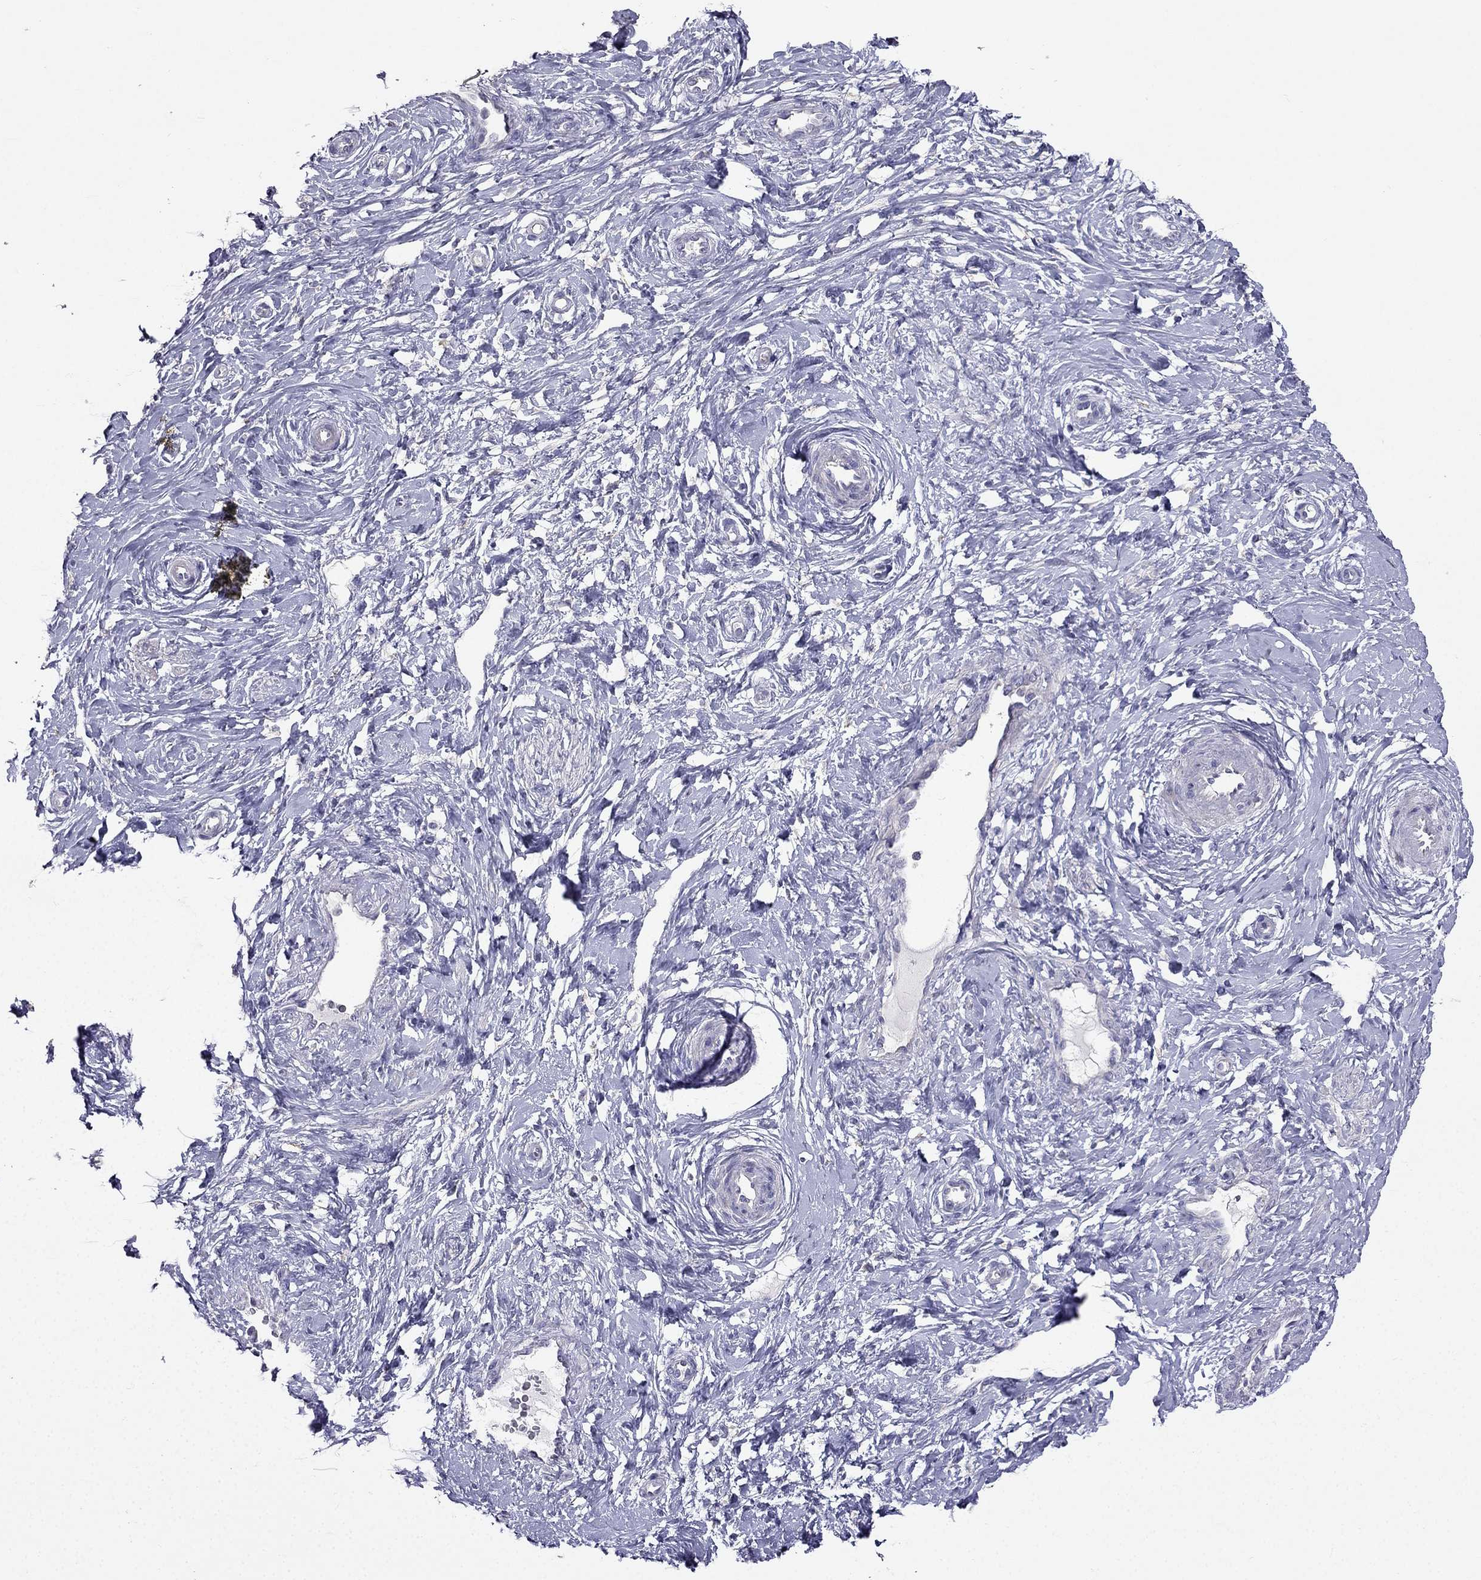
{"staining": {"intensity": "negative", "quantity": "none", "location": "none"}, "tissue": "cervix", "cell_type": "Glandular cells", "image_type": "normal", "snomed": [{"axis": "morphology", "description": "Normal tissue, NOS"}, {"axis": "topography", "description": "Cervix"}], "caption": "Immunohistochemical staining of unremarkable cervix demonstrates no significant staining in glandular cells.", "gene": "AS3MT", "patient": {"sex": "female", "age": 37}}